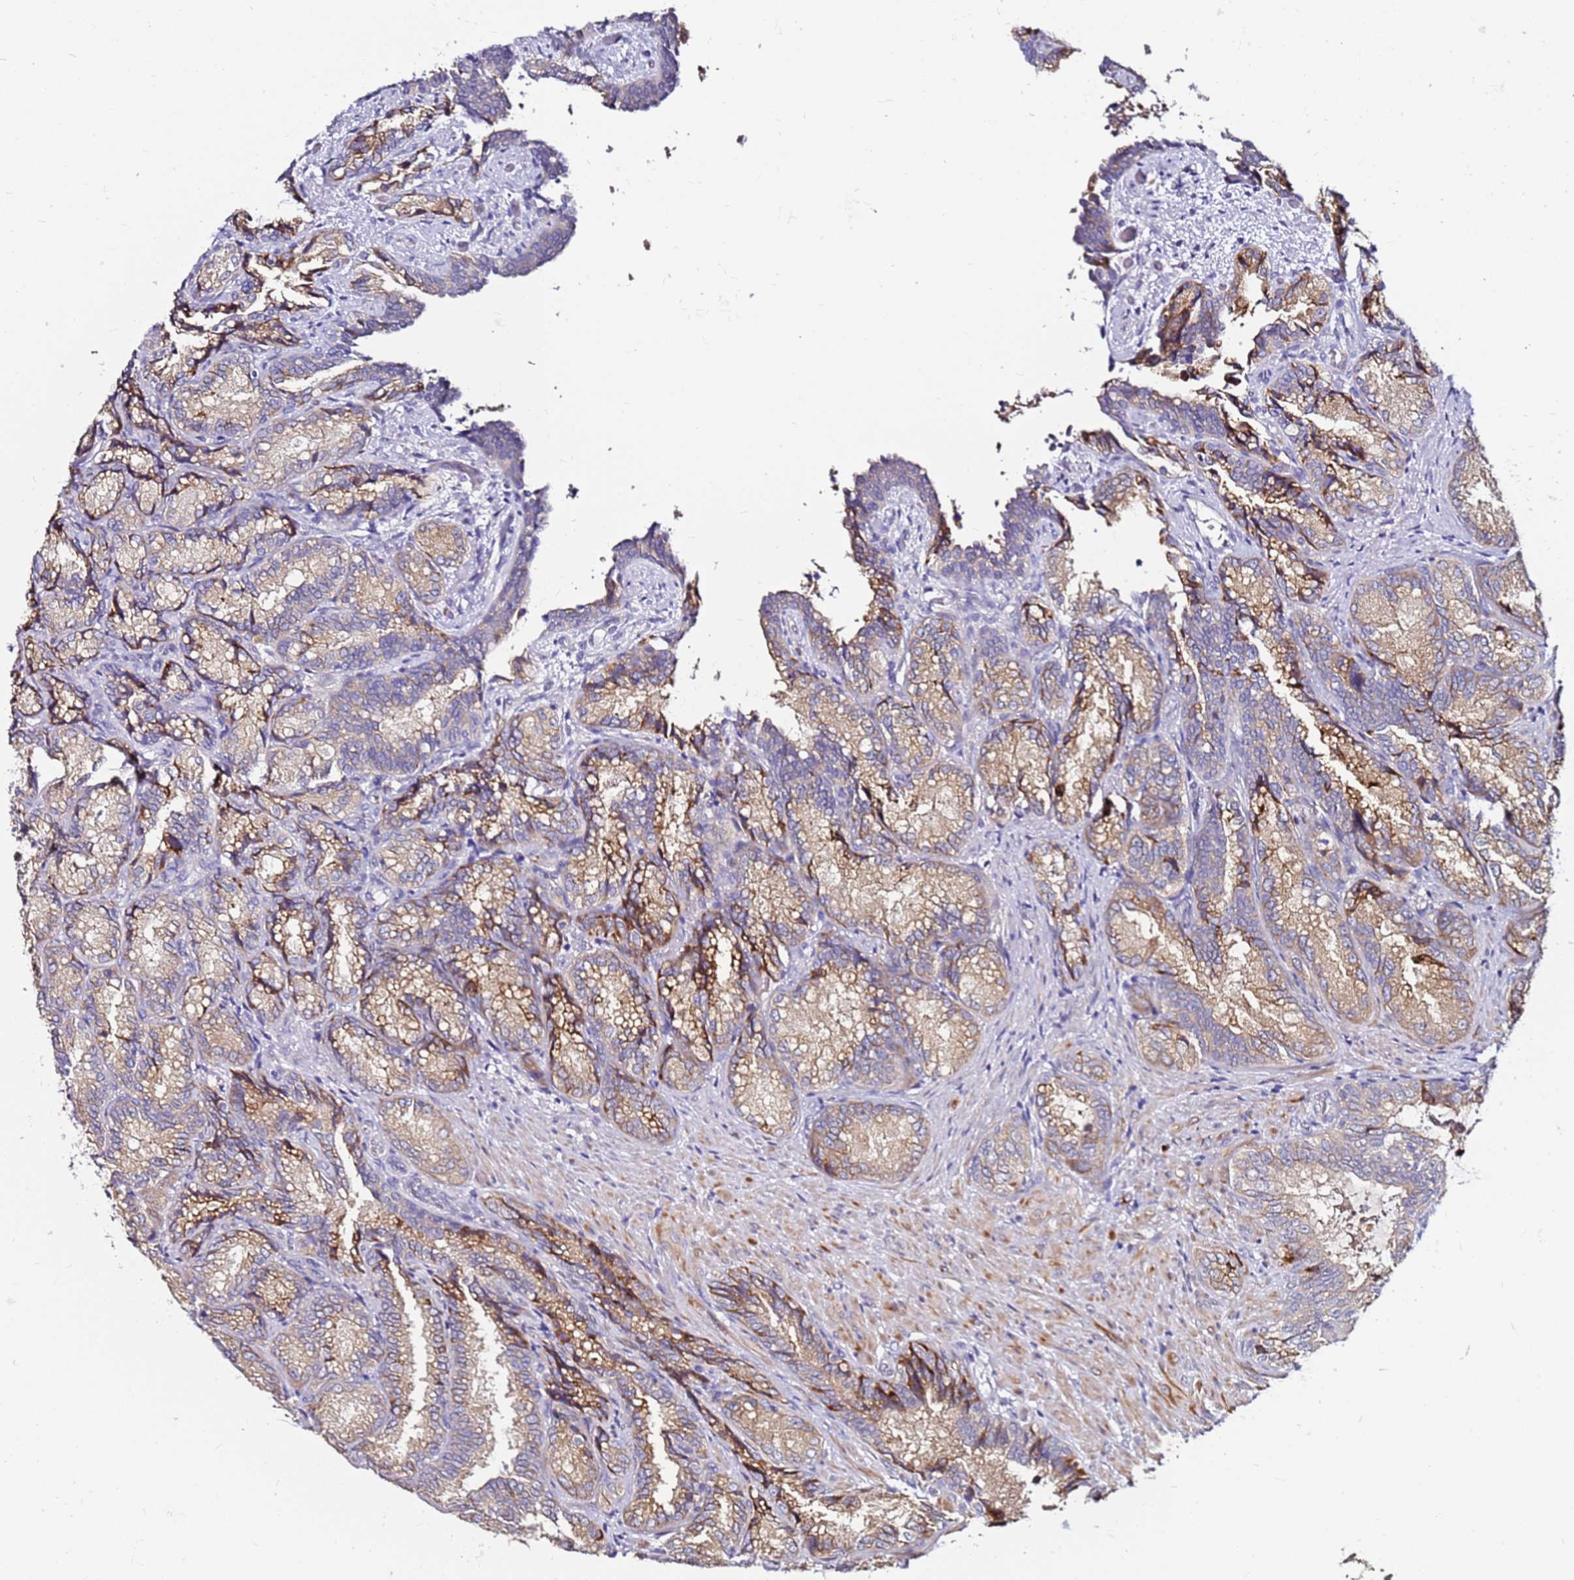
{"staining": {"intensity": "moderate", "quantity": "25%-75%", "location": "cytoplasmic/membranous"}, "tissue": "seminal vesicle", "cell_type": "Glandular cells", "image_type": "normal", "snomed": [{"axis": "morphology", "description": "Normal tissue, NOS"}, {"axis": "topography", "description": "Seminal veicle"}], "caption": "The image demonstrates a brown stain indicating the presence of a protein in the cytoplasmic/membranous of glandular cells in seminal vesicle. The staining was performed using DAB (3,3'-diaminobenzidine) to visualize the protein expression in brown, while the nuclei were stained in blue with hematoxylin (Magnification: 20x).", "gene": "SRRM5", "patient": {"sex": "male", "age": 58}}